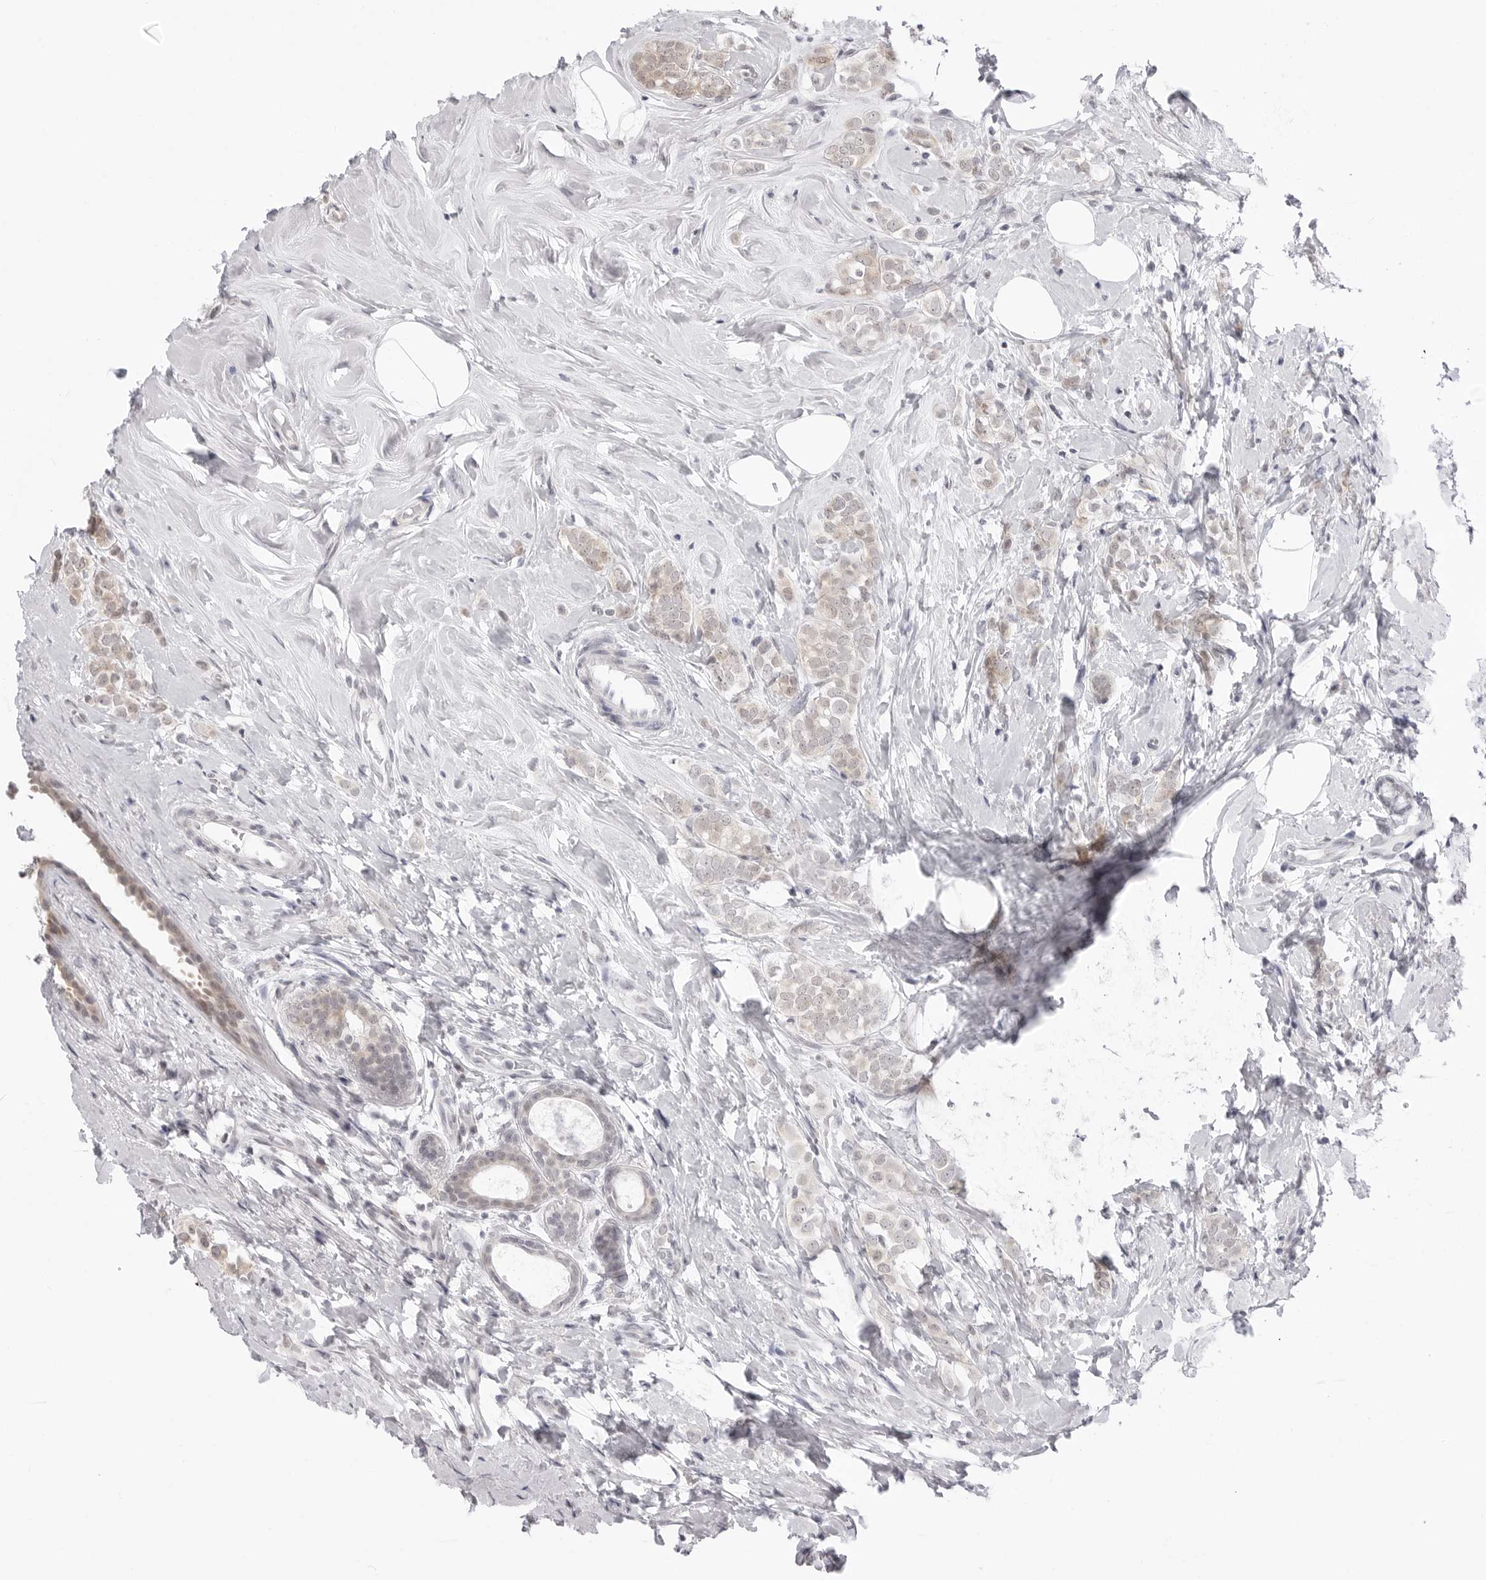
{"staining": {"intensity": "weak", "quantity": "<25%", "location": "cytoplasmic/membranous,nuclear"}, "tissue": "breast cancer", "cell_type": "Tumor cells", "image_type": "cancer", "snomed": [{"axis": "morphology", "description": "Lobular carcinoma"}, {"axis": "topography", "description": "Breast"}], "caption": "A histopathology image of breast lobular carcinoma stained for a protein reveals no brown staining in tumor cells.", "gene": "PPP2R5C", "patient": {"sex": "female", "age": 47}}